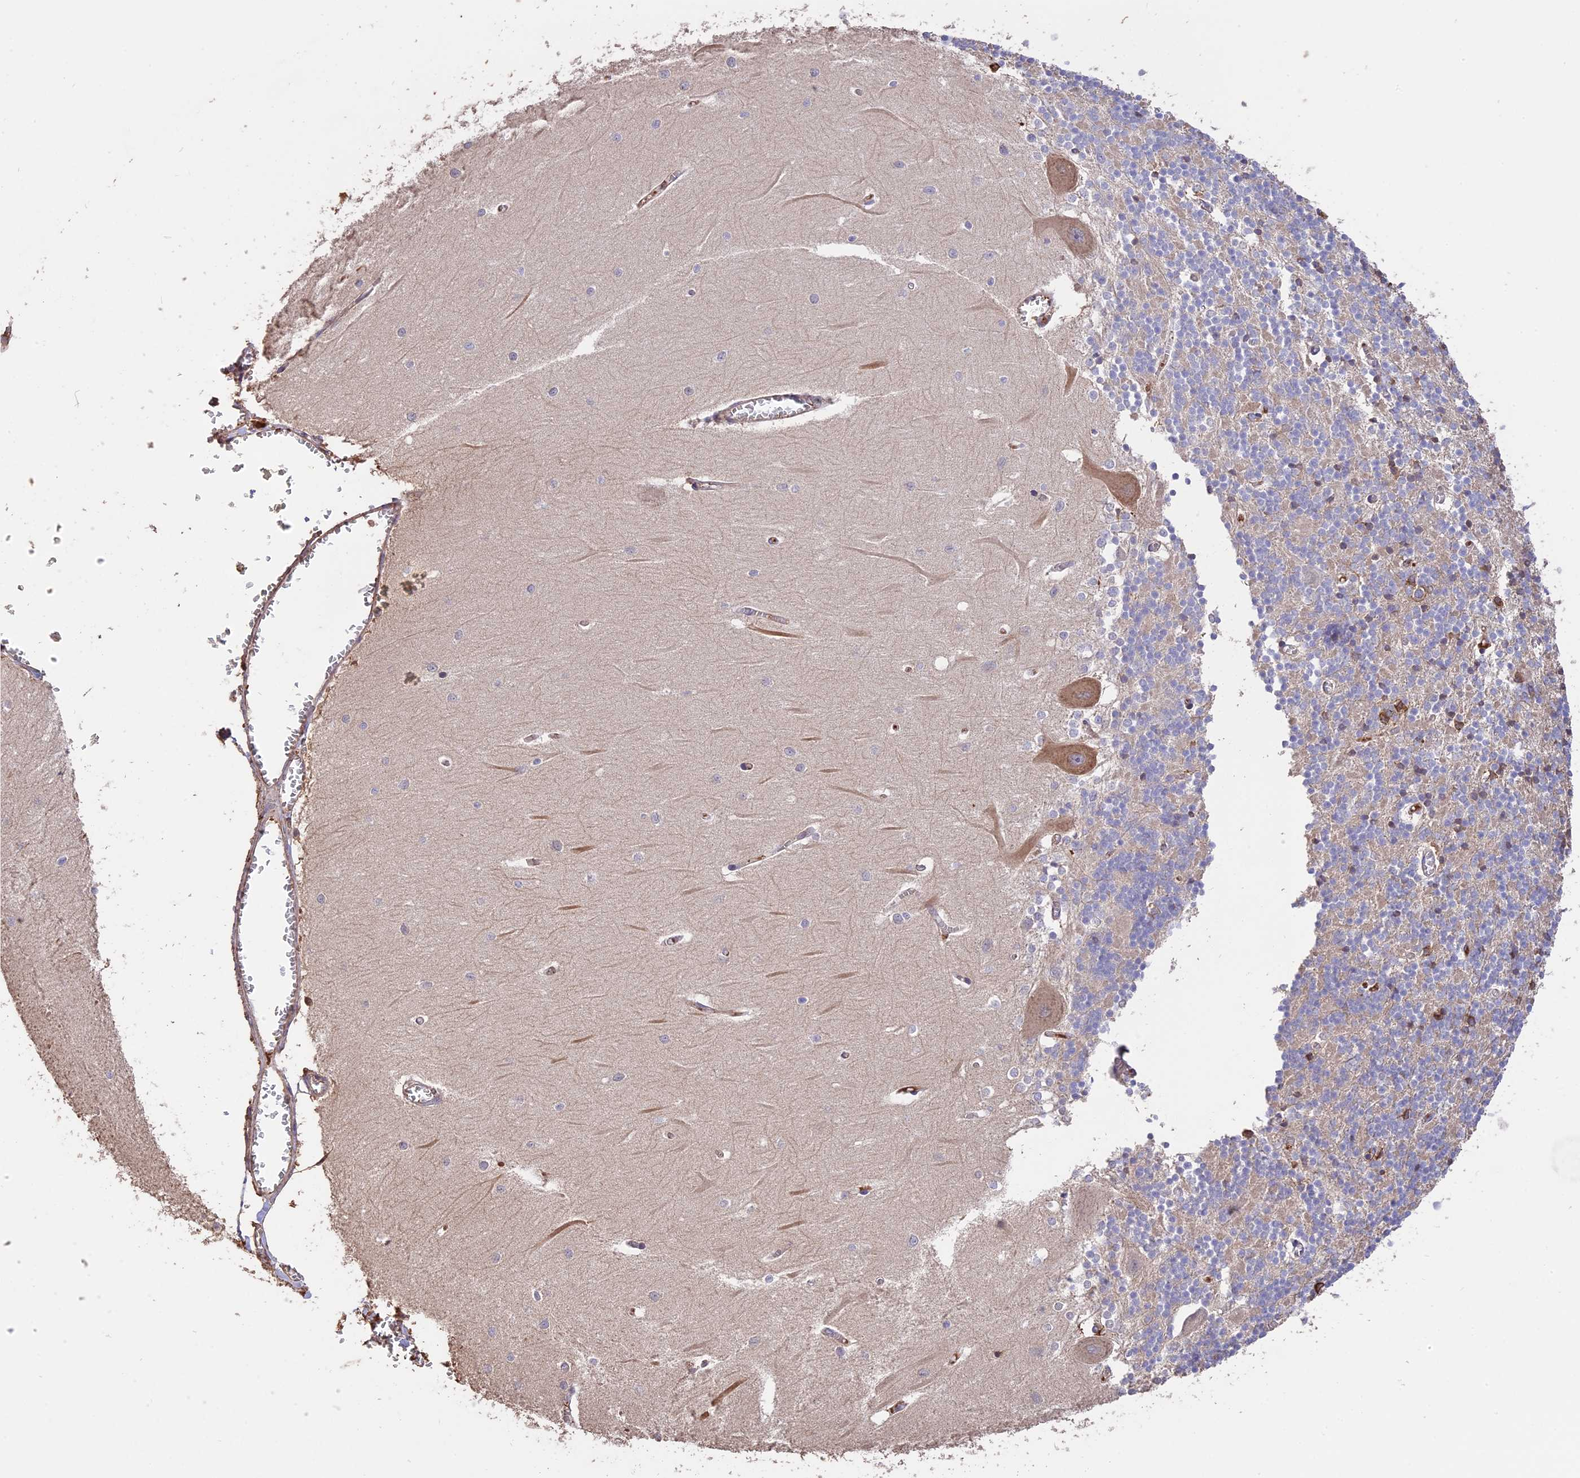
{"staining": {"intensity": "negative", "quantity": "none", "location": "none"}, "tissue": "cerebellum", "cell_type": "Cells in granular layer", "image_type": "normal", "snomed": [{"axis": "morphology", "description": "Normal tissue, NOS"}, {"axis": "topography", "description": "Cerebellum"}], "caption": "This micrograph is of normal cerebellum stained with immunohistochemistry to label a protein in brown with the nuclei are counter-stained blue. There is no expression in cells in granular layer.", "gene": "RASAL1", "patient": {"sex": "male", "age": 37}}